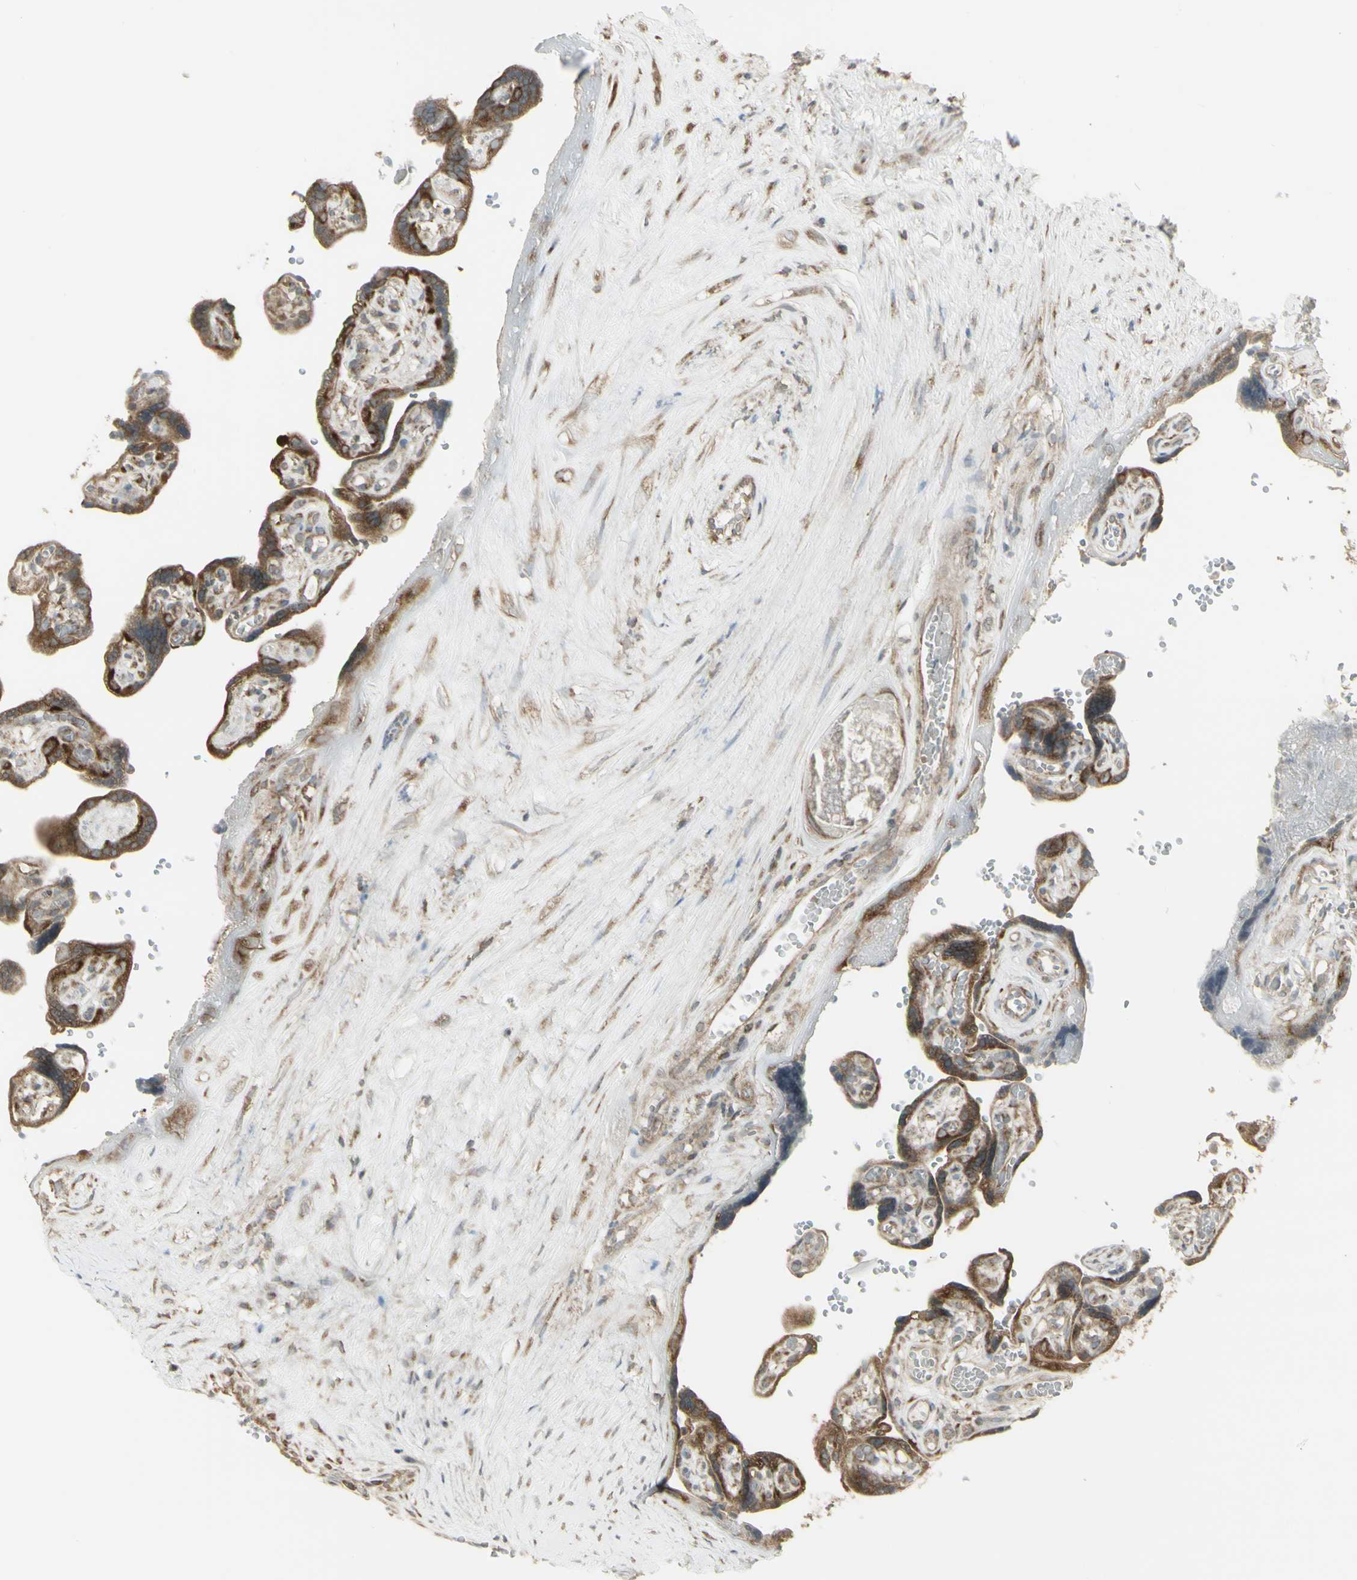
{"staining": {"intensity": "strong", "quantity": ">75%", "location": "cytoplasmic/membranous"}, "tissue": "placenta", "cell_type": "Trophoblastic cells", "image_type": "normal", "snomed": [{"axis": "morphology", "description": "Normal tissue, NOS"}, {"axis": "topography", "description": "Placenta"}], "caption": "Immunohistochemistry (IHC) of benign human placenta displays high levels of strong cytoplasmic/membranous positivity in approximately >75% of trophoblastic cells. The staining was performed using DAB (3,3'-diaminobenzidine), with brown indicating positive protein expression. Nuclei are stained blue with hematoxylin.", "gene": "FKBP3", "patient": {"sex": "female", "age": 30}}